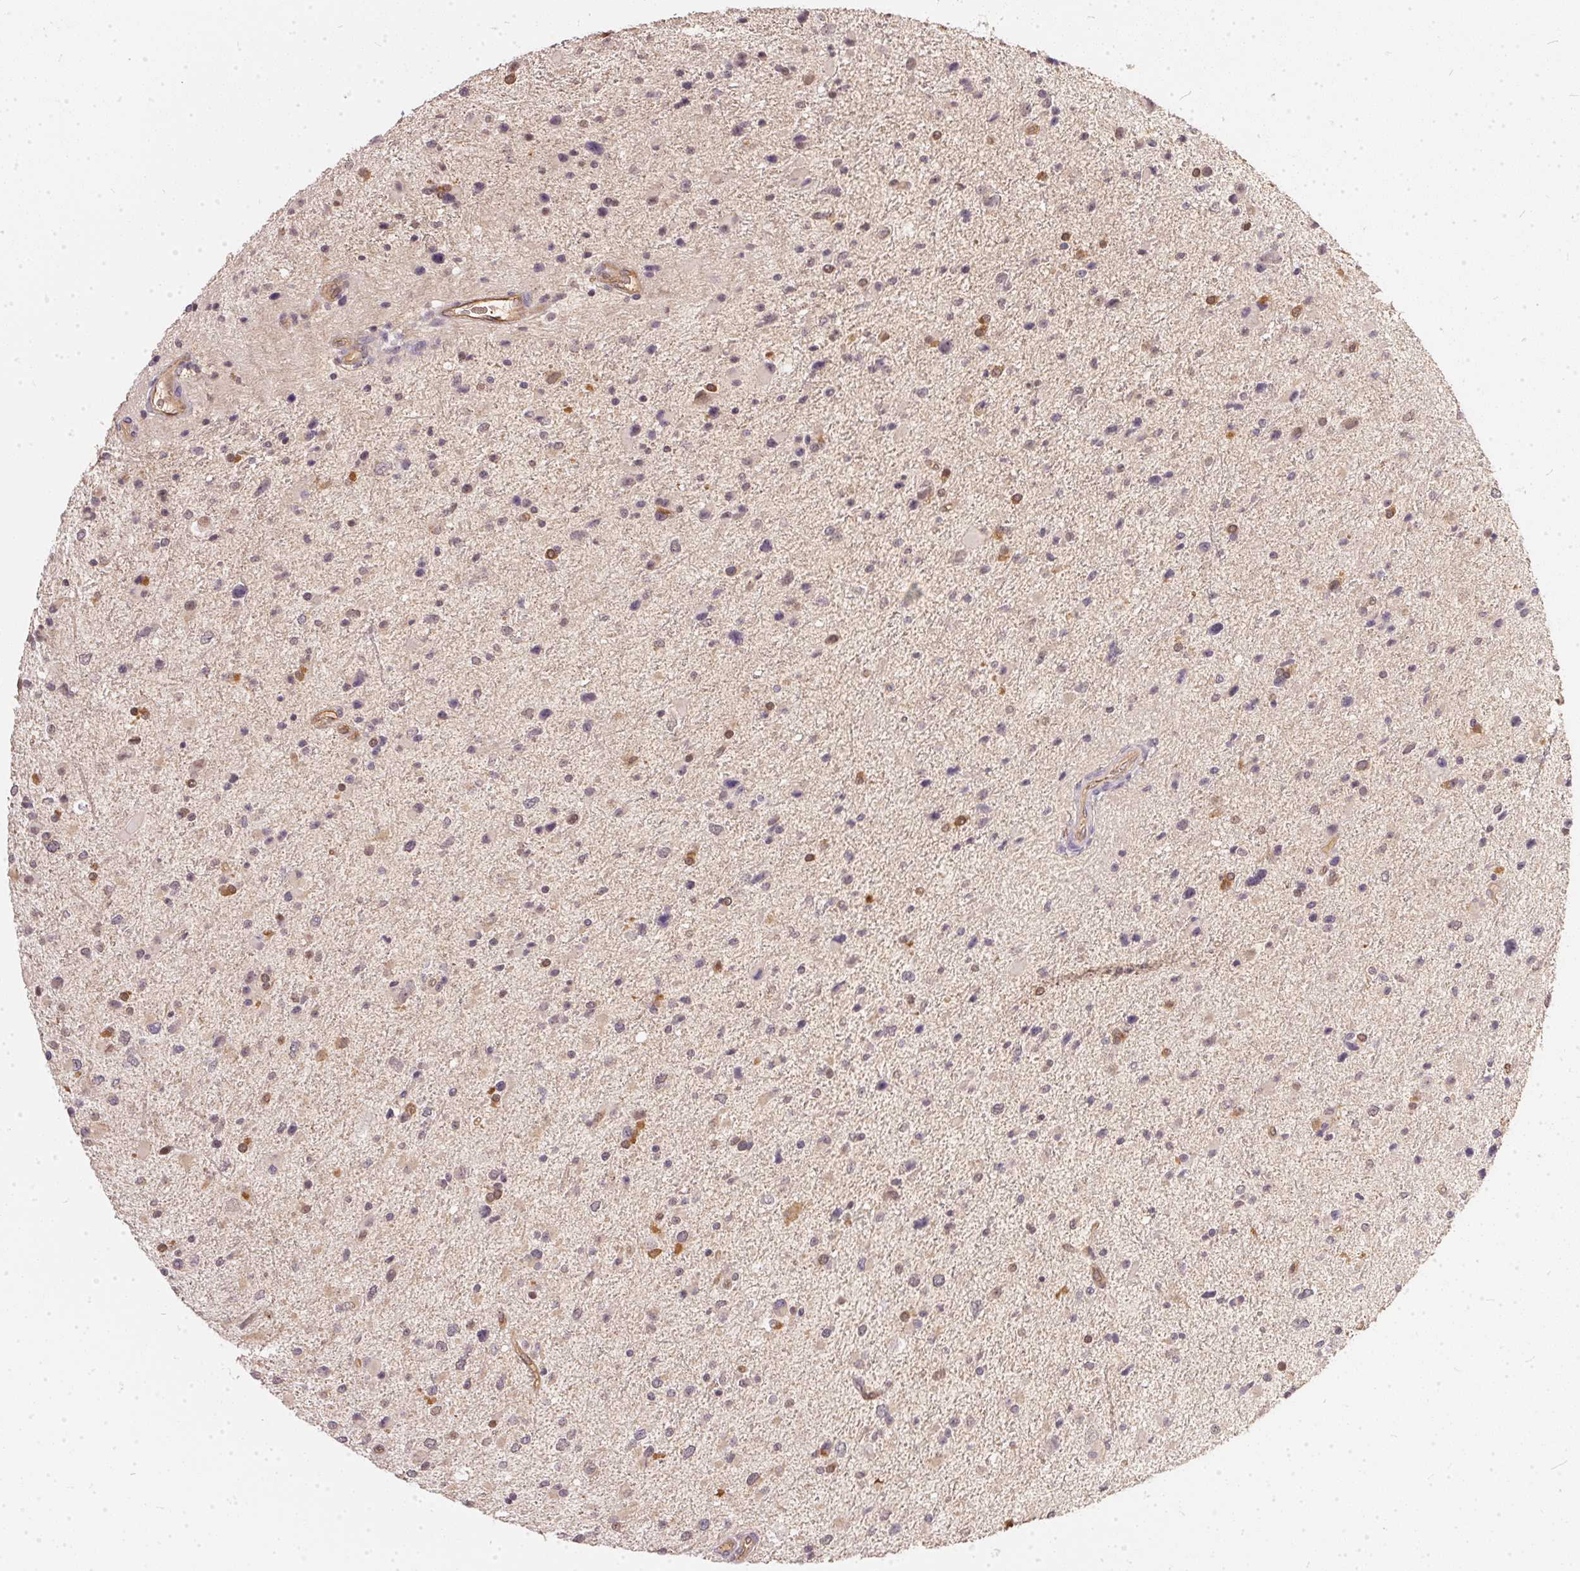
{"staining": {"intensity": "negative", "quantity": "none", "location": "none"}, "tissue": "glioma", "cell_type": "Tumor cells", "image_type": "cancer", "snomed": [{"axis": "morphology", "description": "Glioma, malignant, Low grade"}, {"axis": "topography", "description": "Brain"}], "caption": "Tumor cells show no significant protein expression in malignant glioma (low-grade). (DAB (3,3'-diaminobenzidine) immunohistochemistry, high magnification).", "gene": "BLMH", "patient": {"sex": "female", "age": 32}}